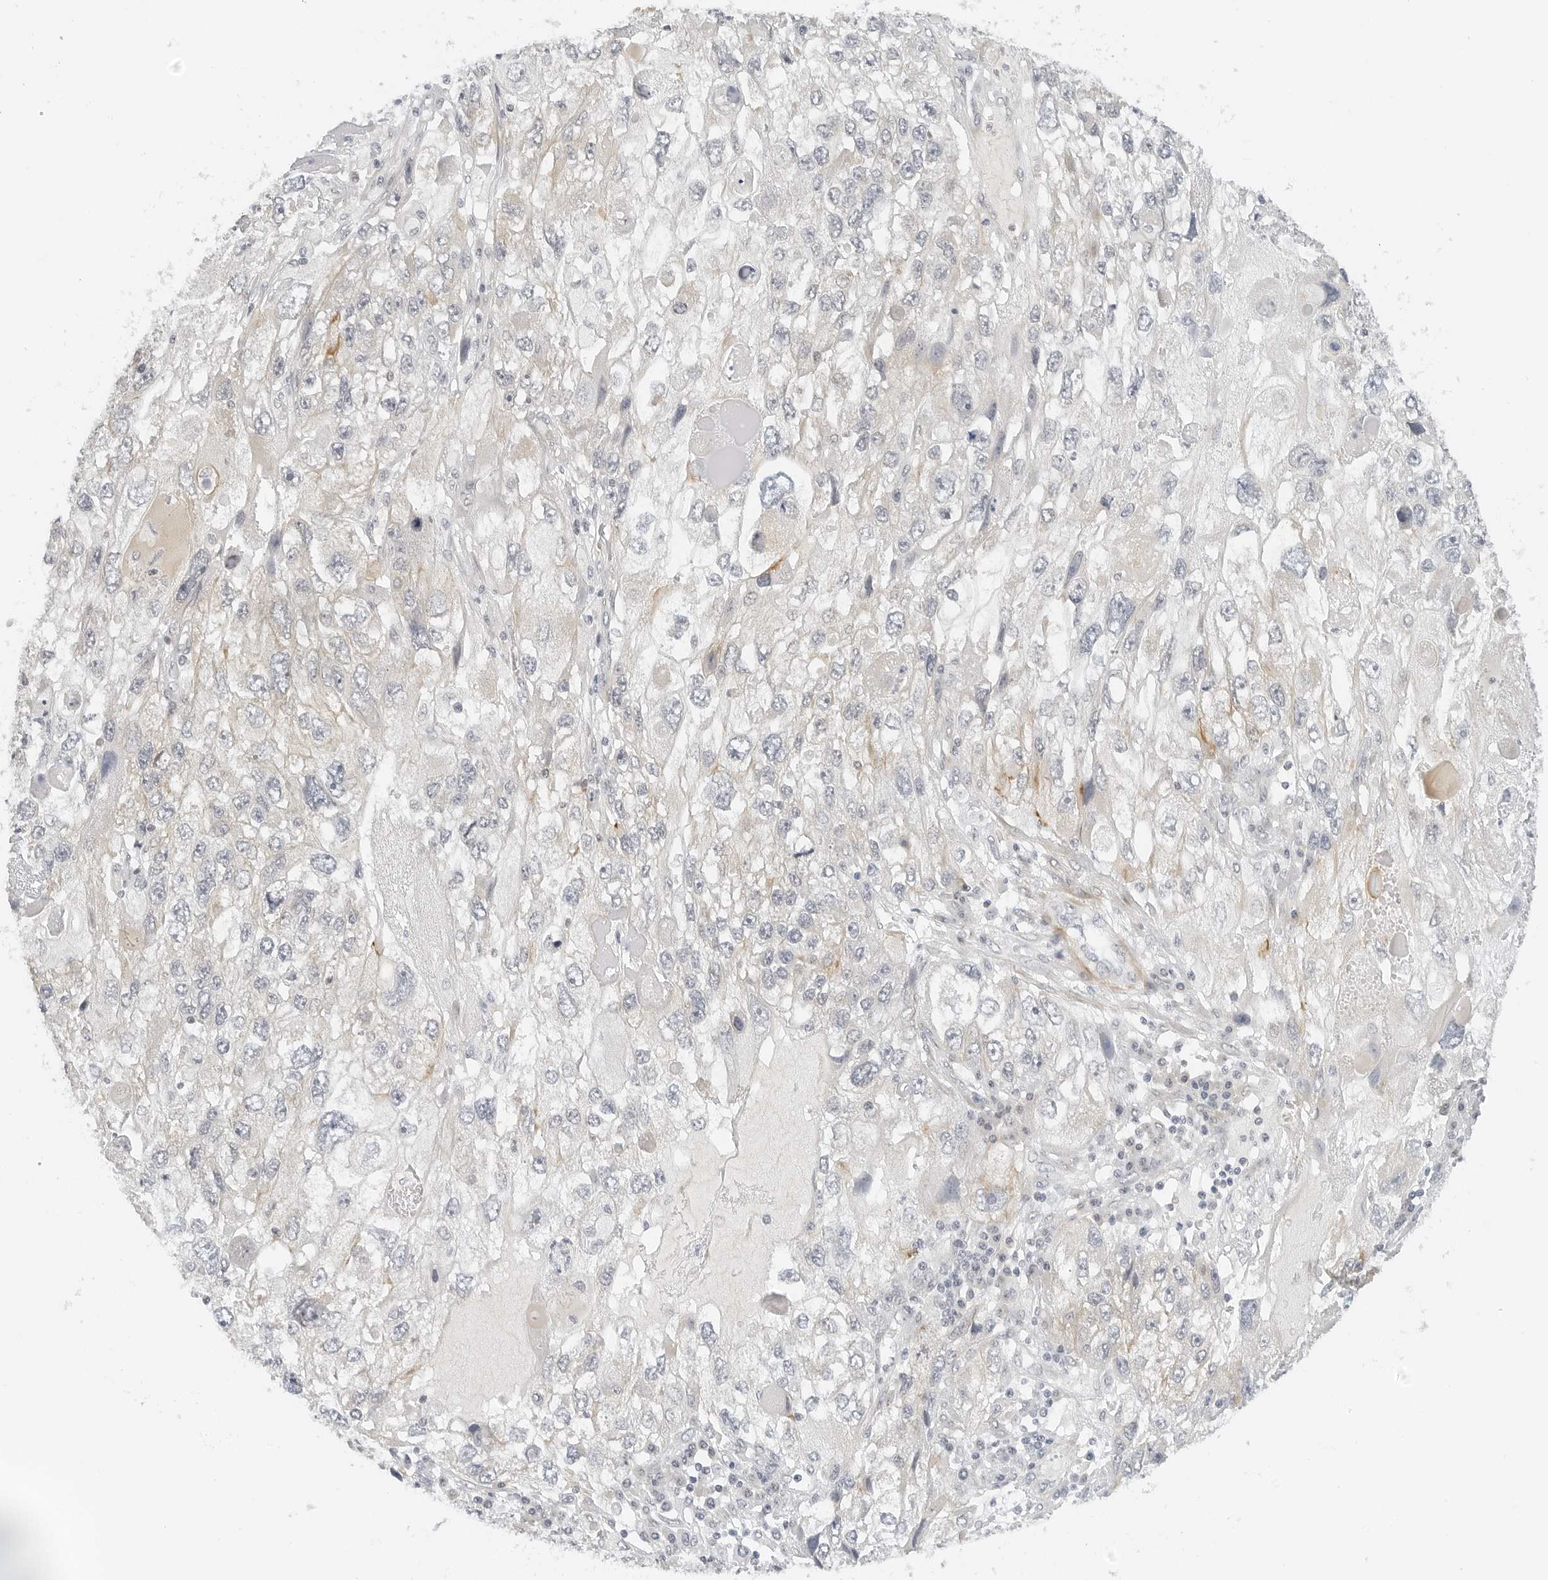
{"staining": {"intensity": "weak", "quantity": "<25%", "location": "cytoplasmic/membranous"}, "tissue": "endometrial cancer", "cell_type": "Tumor cells", "image_type": "cancer", "snomed": [{"axis": "morphology", "description": "Adenocarcinoma, NOS"}, {"axis": "topography", "description": "Endometrium"}], "caption": "Tumor cells show no significant staining in endometrial cancer.", "gene": "NEO1", "patient": {"sex": "female", "age": 49}}